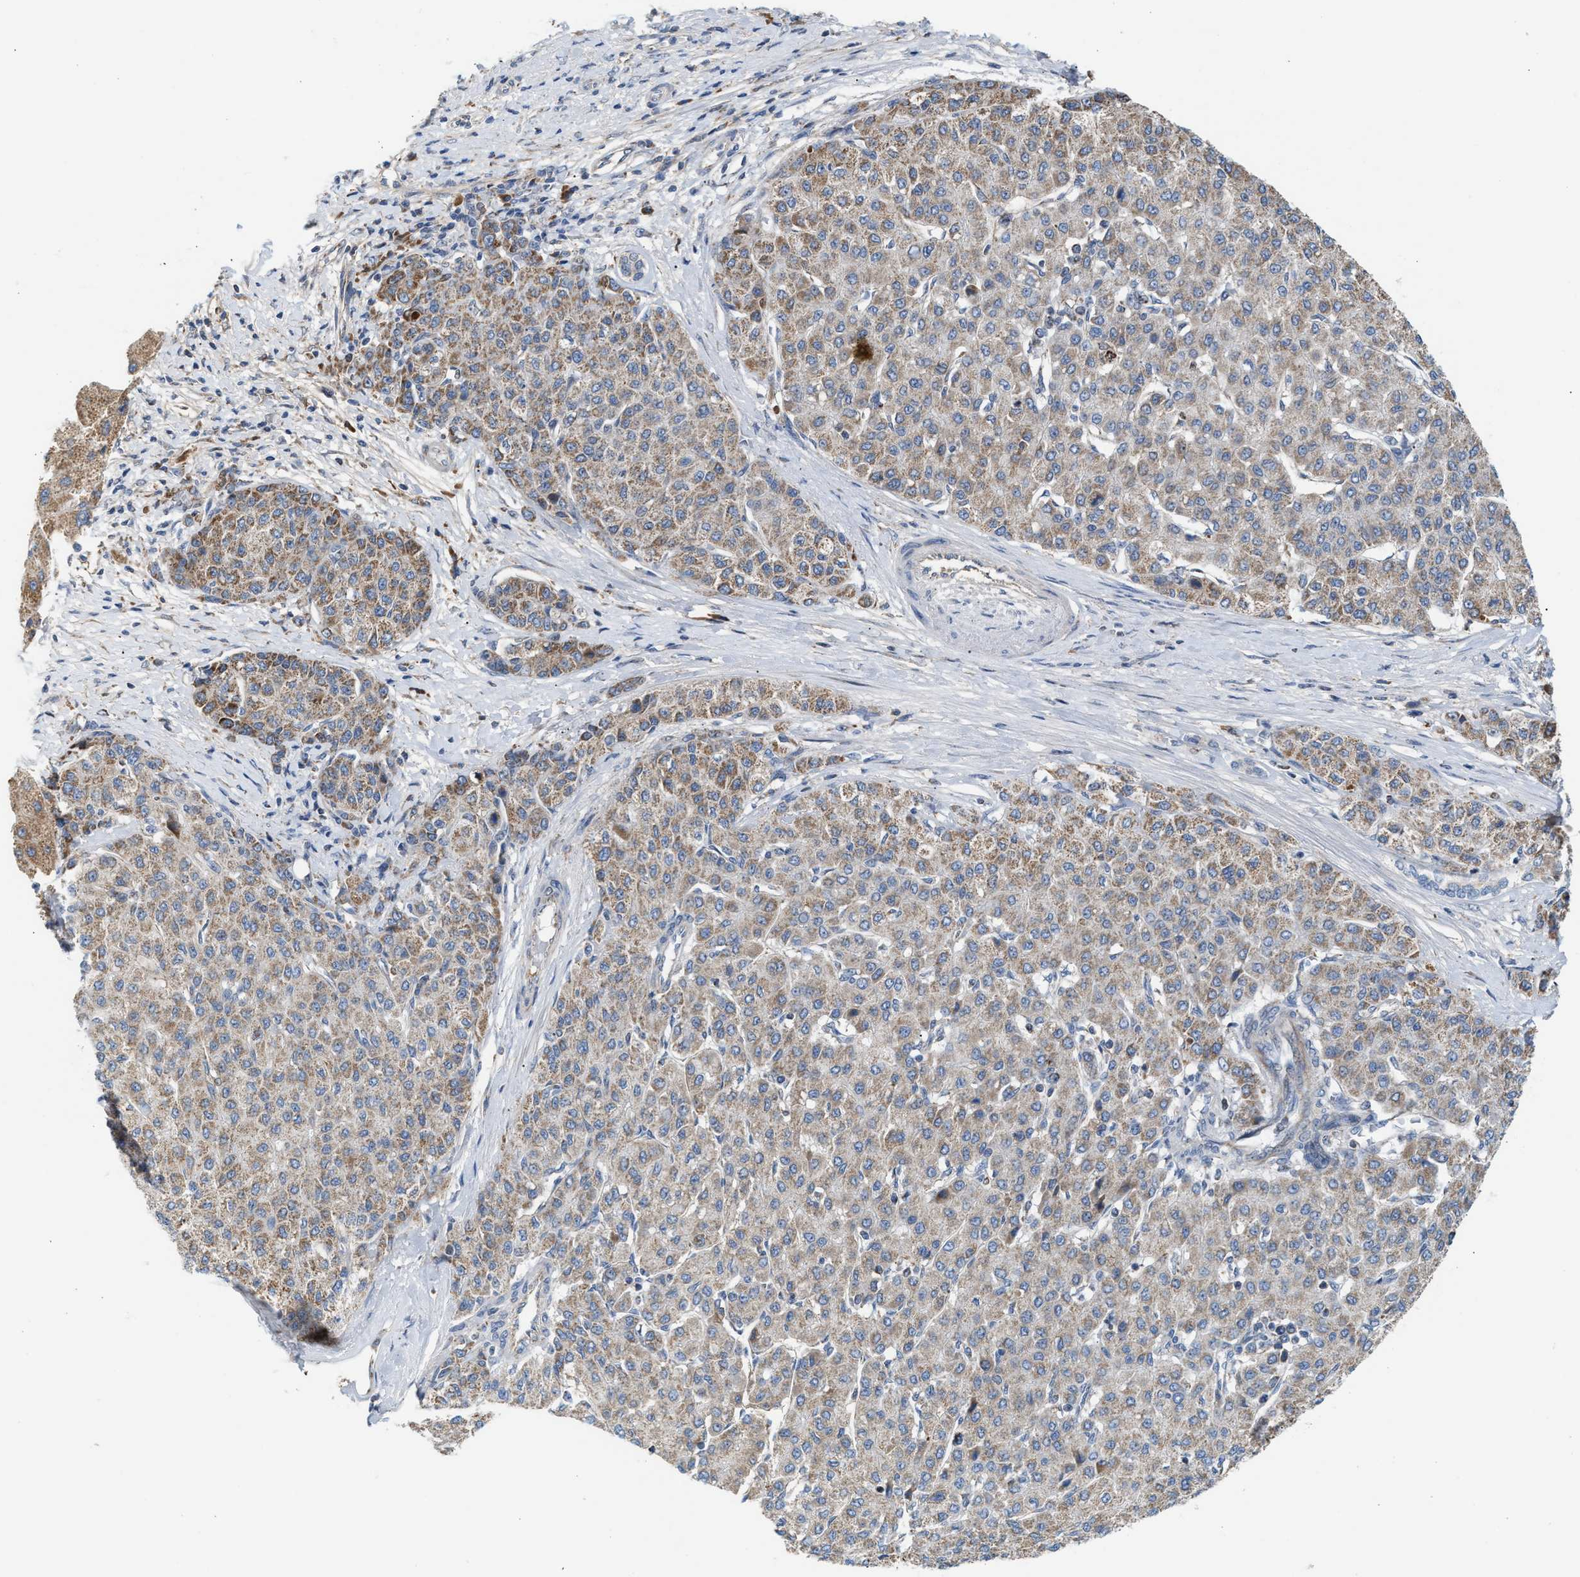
{"staining": {"intensity": "weak", "quantity": ">75%", "location": "cytoplasmic/membranous"}, "tissue": "liver cancer", "cell_type": "Tumor cells", "image_type": "cancer", "snomed": [{"axis": "morphology", "description": "Carcinoma, Hepatocellular, NOS"}, {"axis": "topography", "description": "Liver"}], "caption": "A brown stain labels weak cytoplasmic/membranous expression of a protein in human liver cancer tumor cells. The staining was performed using DAB (3,3'-diaminobenzidine) to visualize the protein expression in brown, while the nuclei were stained in blue with hematoxylin (Magnification: 20x).", "gene": "PMPCA", "patient": {"sex": "male", "age": 65}}